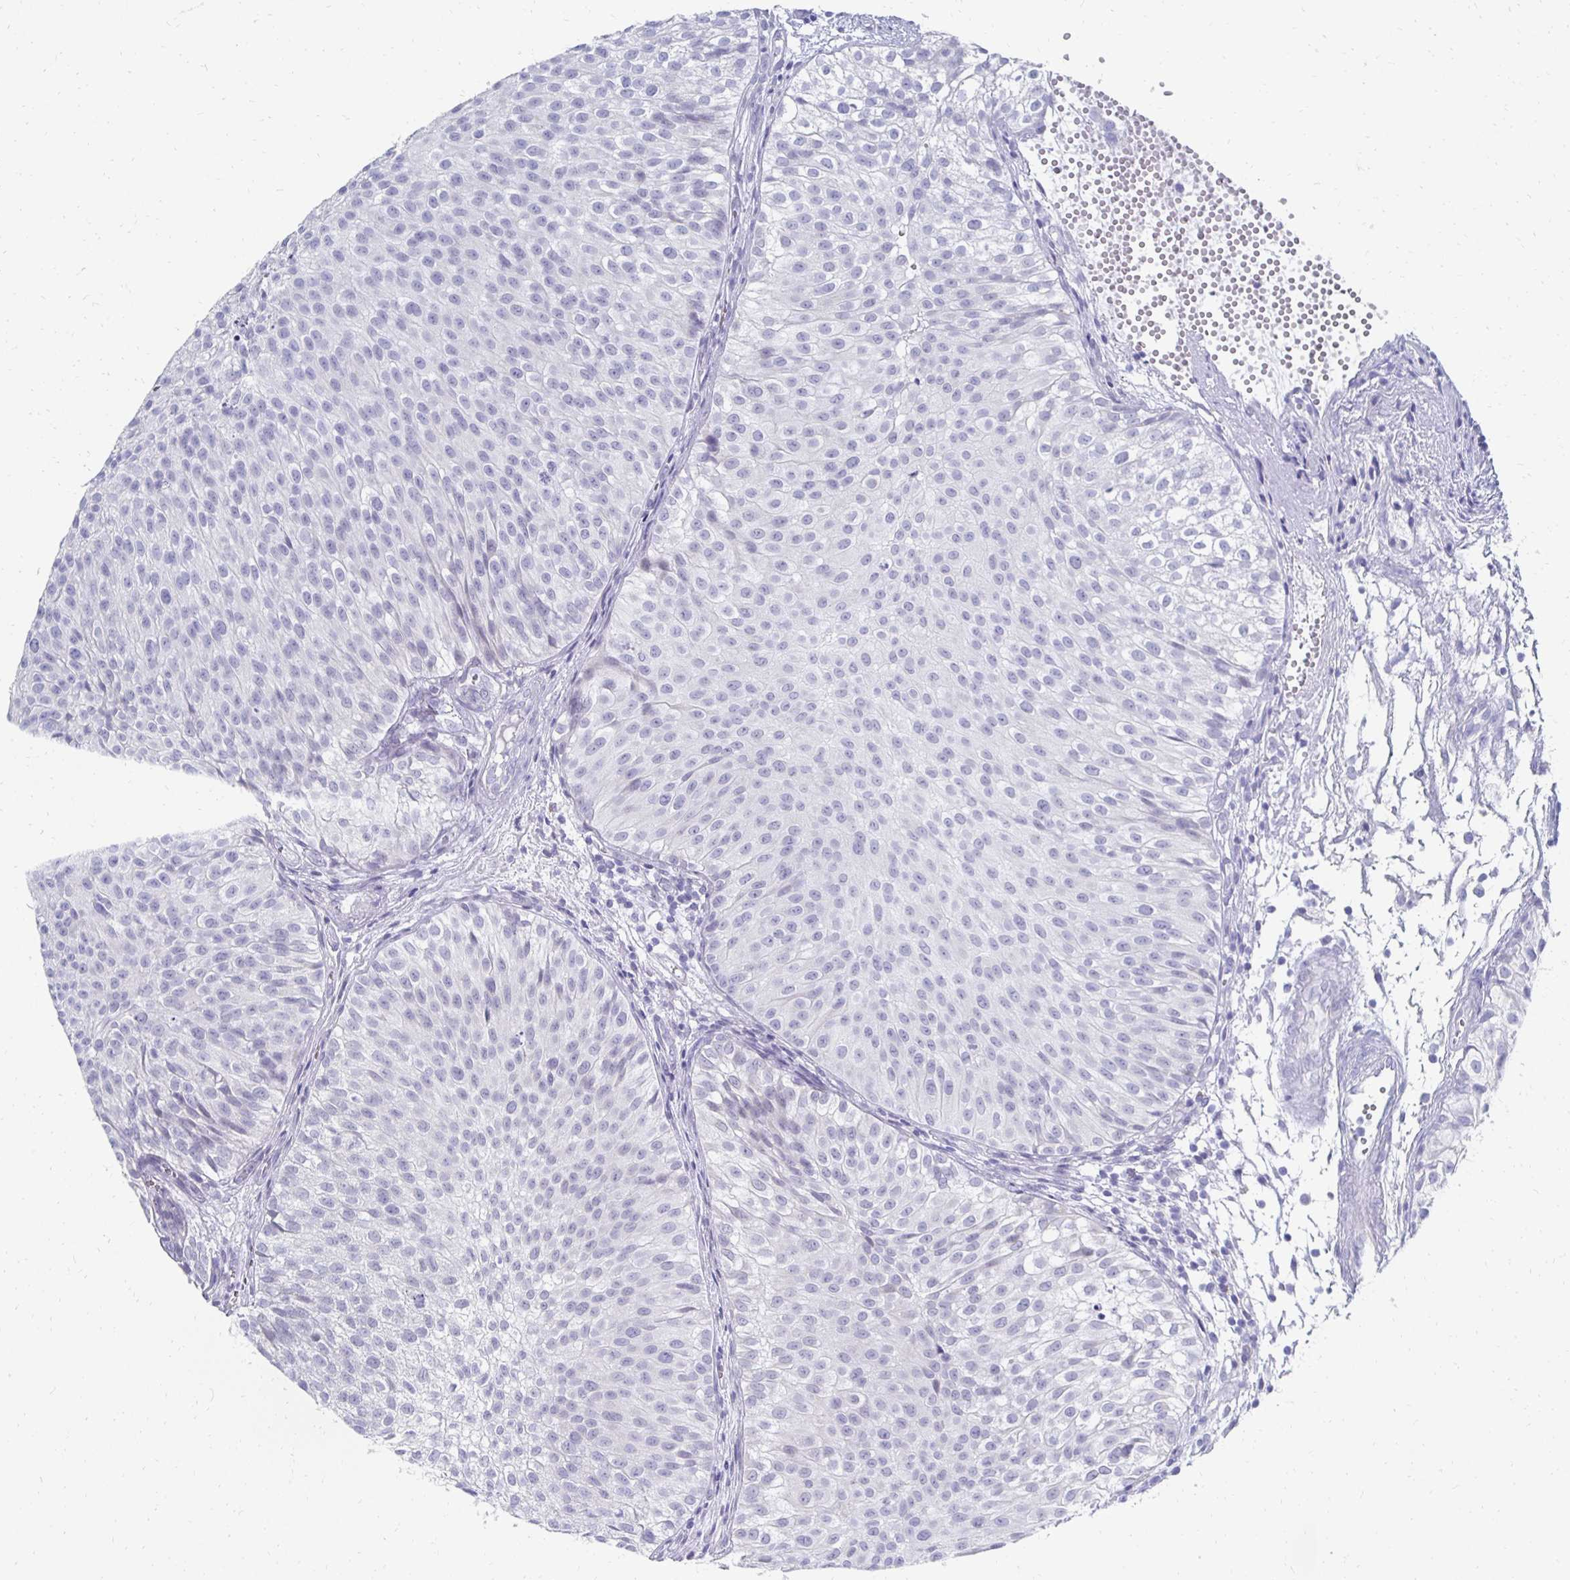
{"staining": {"intensity": "negative", "quantity": "none", "location": "none"}, "tissue": "urothelial cancer", "cell_type": "Tumor cells", "image_type": "cancer", "snomed": [{"axis": "morphology", "description": "Urothelial carcinoma, Low grade"}, {"axis": "topography", "description": "Urinary bladder"}], "caption": "High power microscopy micrograph of an IHC micrograph of urothelial carcinoma (low-grade), revealing no significant staining in tumor cells. (IHC, brightfield microscopy, high magnification).", "gene": "SYCP3", "patient": {"sex": "male", "age": 70}}